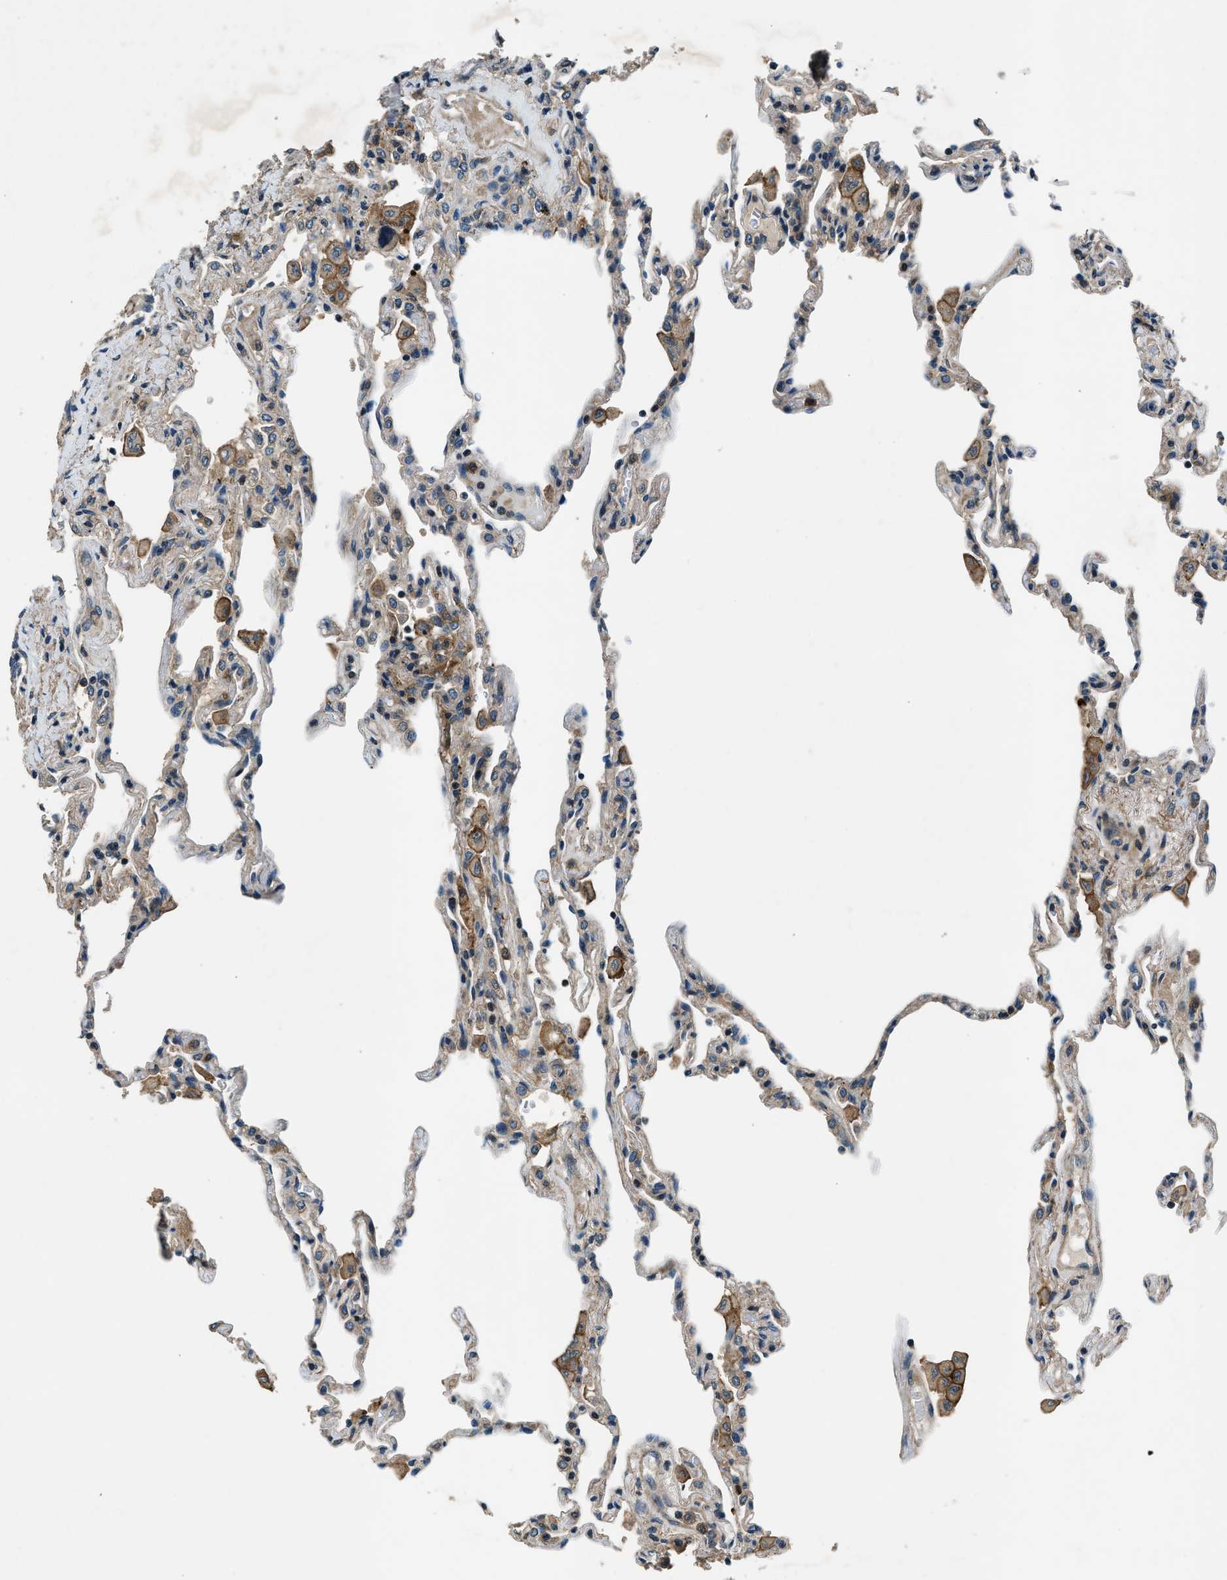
{"staining": {"intensity": "weak", "quantity": "<25%", "location": "cytoplasmic/membranous"}, "tissue": "lung", "cell_type": "Alveolar cells", "image_type": "normal", "snomed": [{"axis": "morphology", "description": "Normal tissue, NOS"}, {"axis": "topography", "description": "Lung"}], "caption": "A histopathology image of lung stained for a protein demonstrates no brown staining in alveolar cells. (Brightfield microscopy of DAB IHC at high magnification).", "gene": "ARHGEF11", "patient": {"sex": "male", "age": 59}}